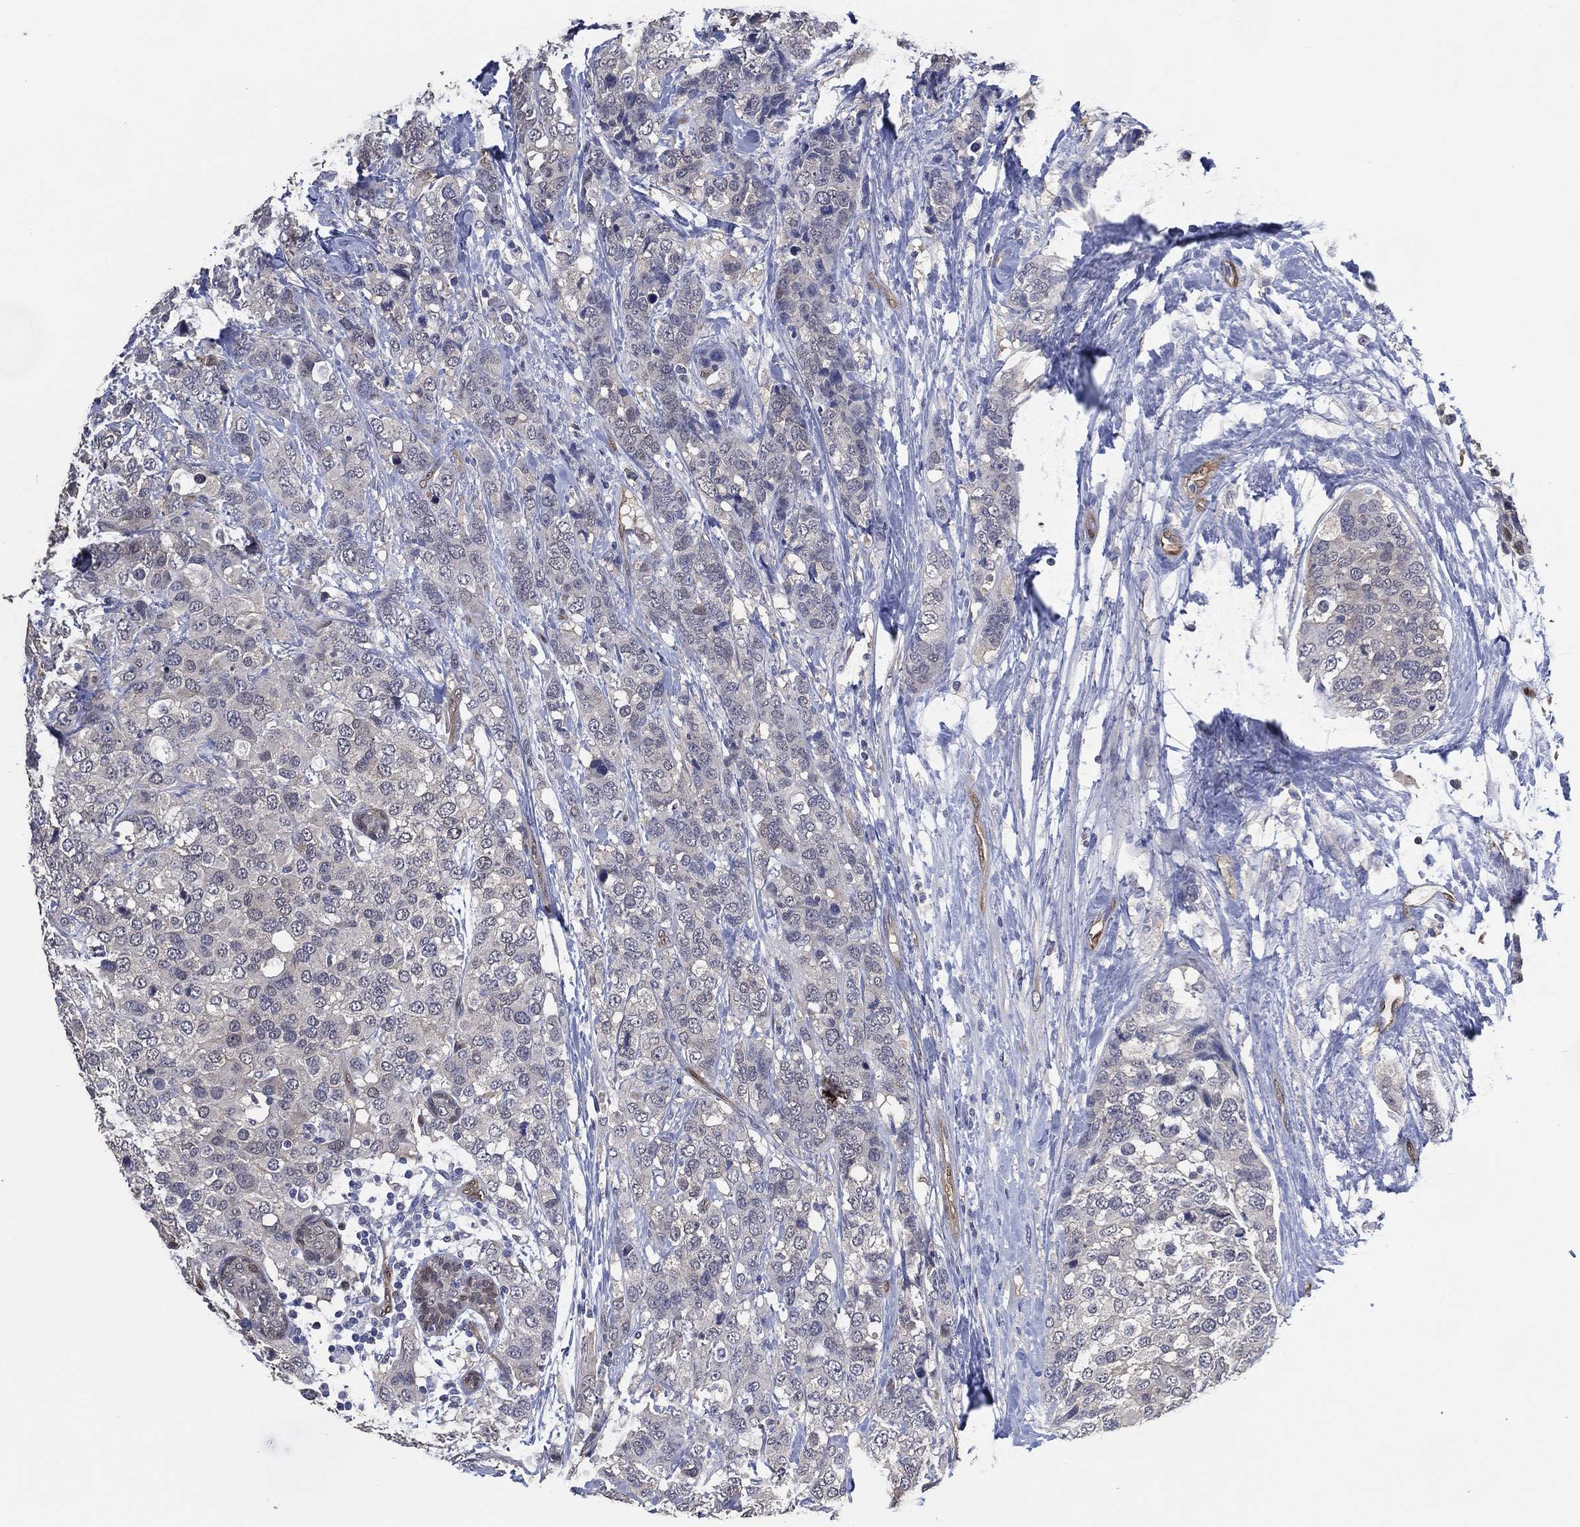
{"staining": {"intensity": "negative", "quantity": "none", "location": "none"}, "tissue": "breast cancer", "cell_type": "Tumor cells", "image_type": "cancer", "snomed": [{"axis": "morphology", "description": "Lobular carcinoma"}, {"axis": "topography", "description": "Breast"}], "caption": "IHC of breast cancer (lobular carcinoma) displays no staining in tumor cells. The staining was performed using DAB to visualize the protein expression in brown, while the nuclei were stained in blue with hematoxylin (Magnification: 20x).", "gene": "AK1", "patient": {"sex": "female", "age": 59}}